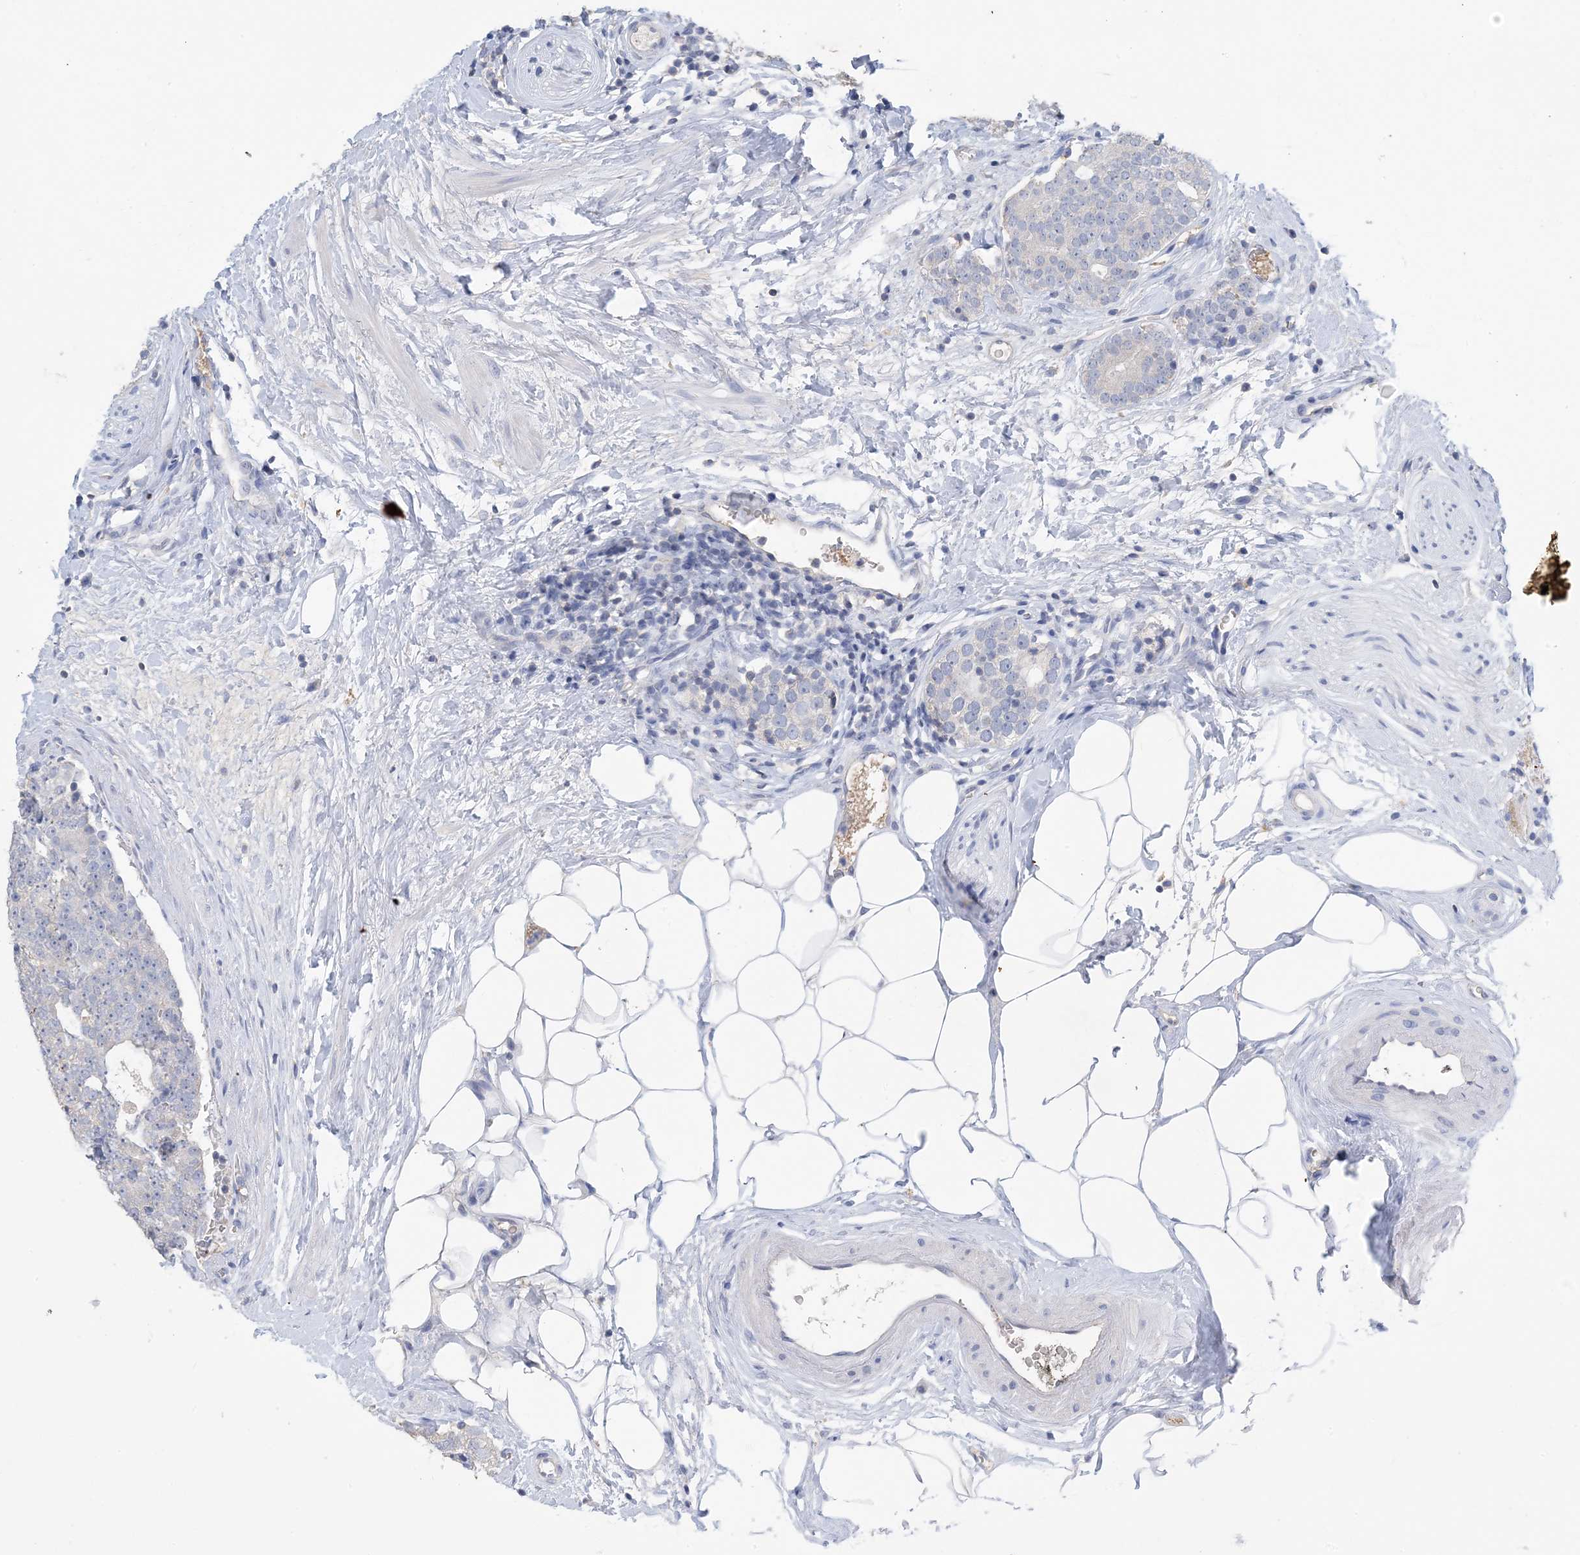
{"staining": {"intensity": "negative", "quantity": "none", "location": "none"}, "tissue": "prostate cancer", "cell_type": "Tumor cells", "image_type": "cancer", "snomed": [{"axis": "morphology", "description": "Adenocarcinoma, High grade"}, {"axis": "topography", "description": "Prostate"}], "caption": "The immunohistochemistry (IHC) histopathology image has no significant positivity in tumor cells of high-grade adenocarcinoma (prostate) tissue. (DAB (3,3'-diaminobenzidine) immunohistochemistry (IHC) visualized using brightfield microscopy, high magnification).", "gene": "KPRP", "patient": {"sex": "male", "age": 56}}